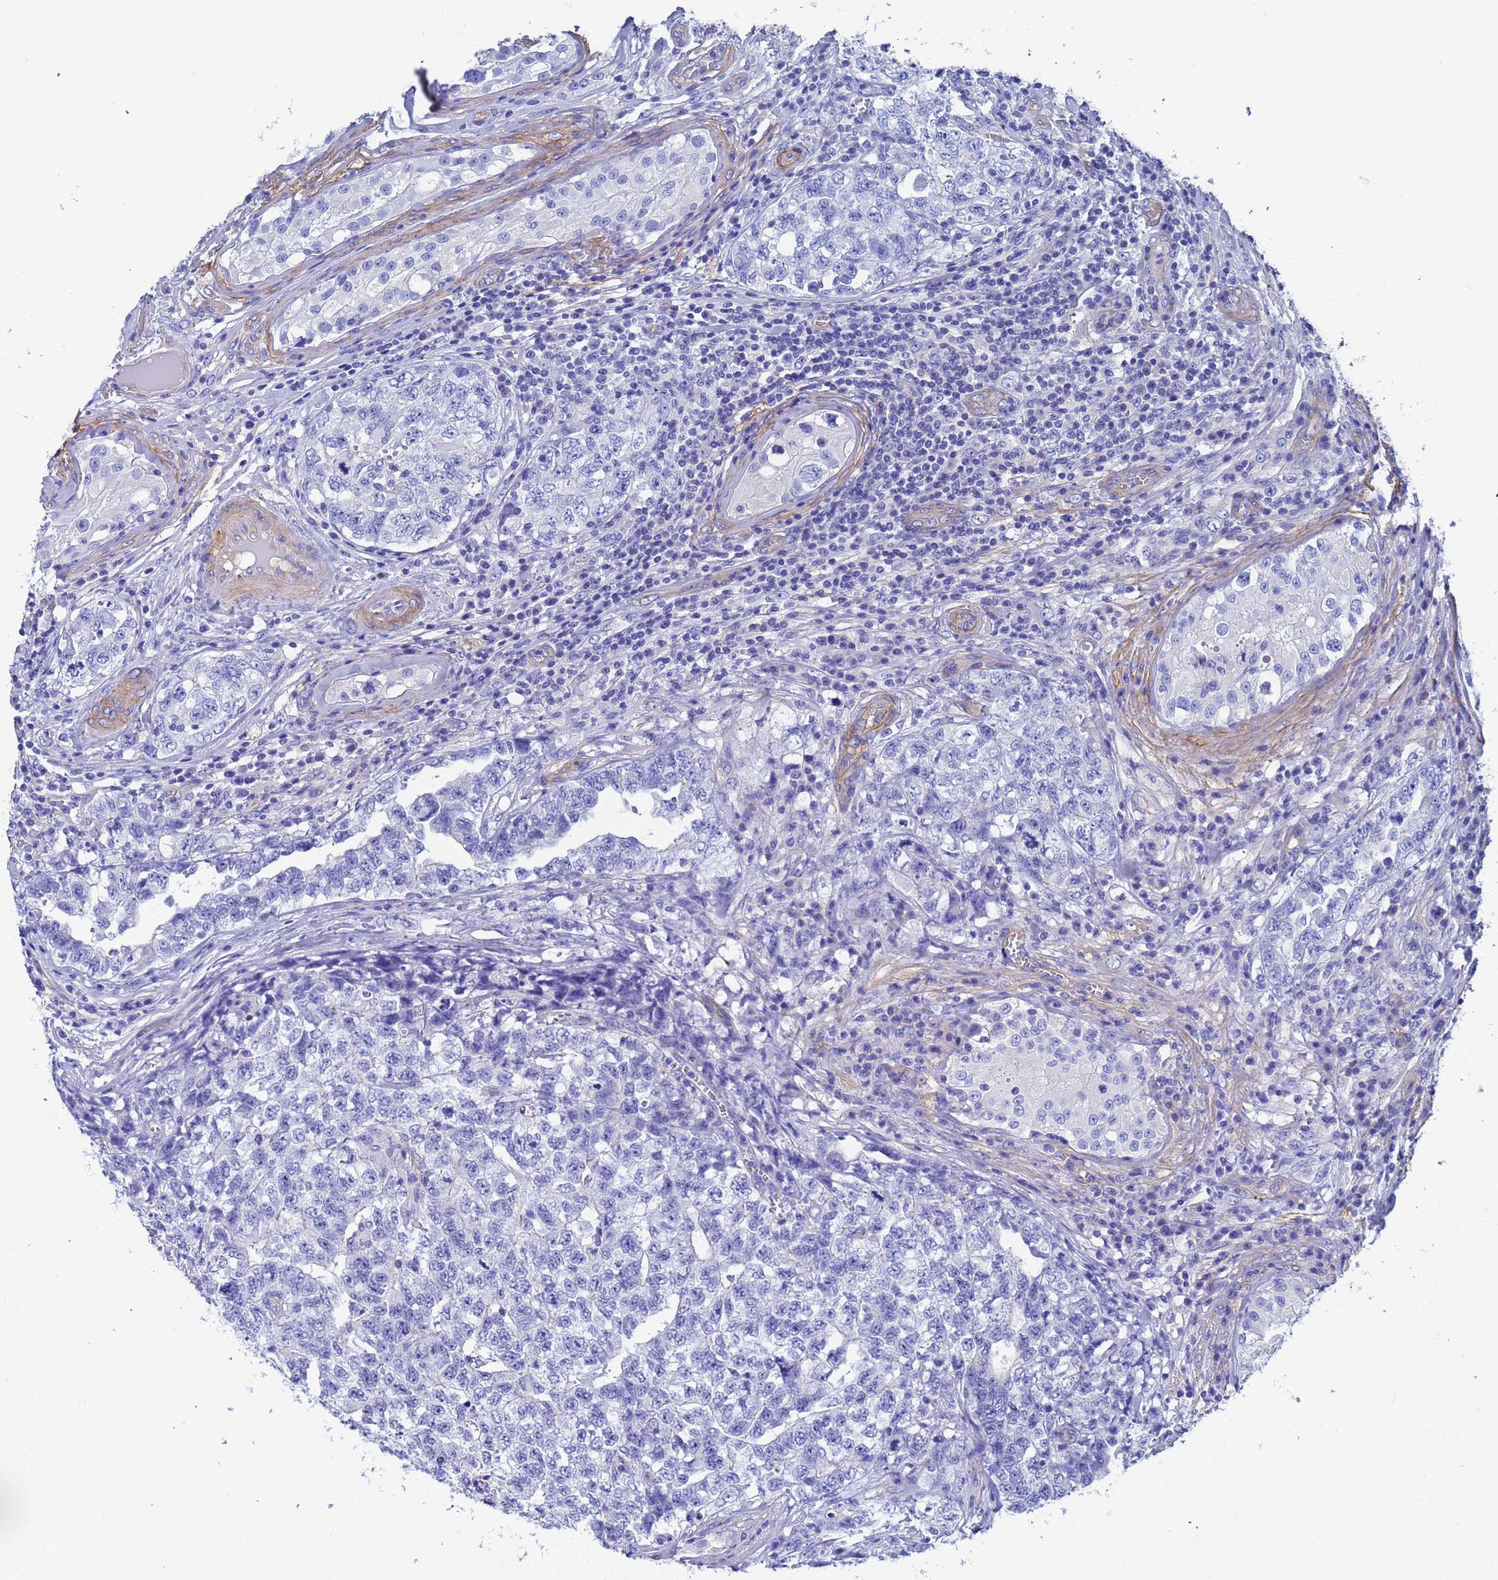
{"staining": {"intensity": "negative", "quantity": "none", "location": "none"}, "tissue": "testis cancer", "cell_type": "Tumor cells", "image_type": "cancer", "snomed": [{"axis": "morphology", "description": "Carcinoma, Embryonal, NOS"}, {"axis": "topography", "description": "Testis"}], "caption": "Testis embryonal carcinoma stained for a protein using IHC shows no expression tumor cells.", "gene": "CST4", "patient": {"sex": "male", "age": 31}}